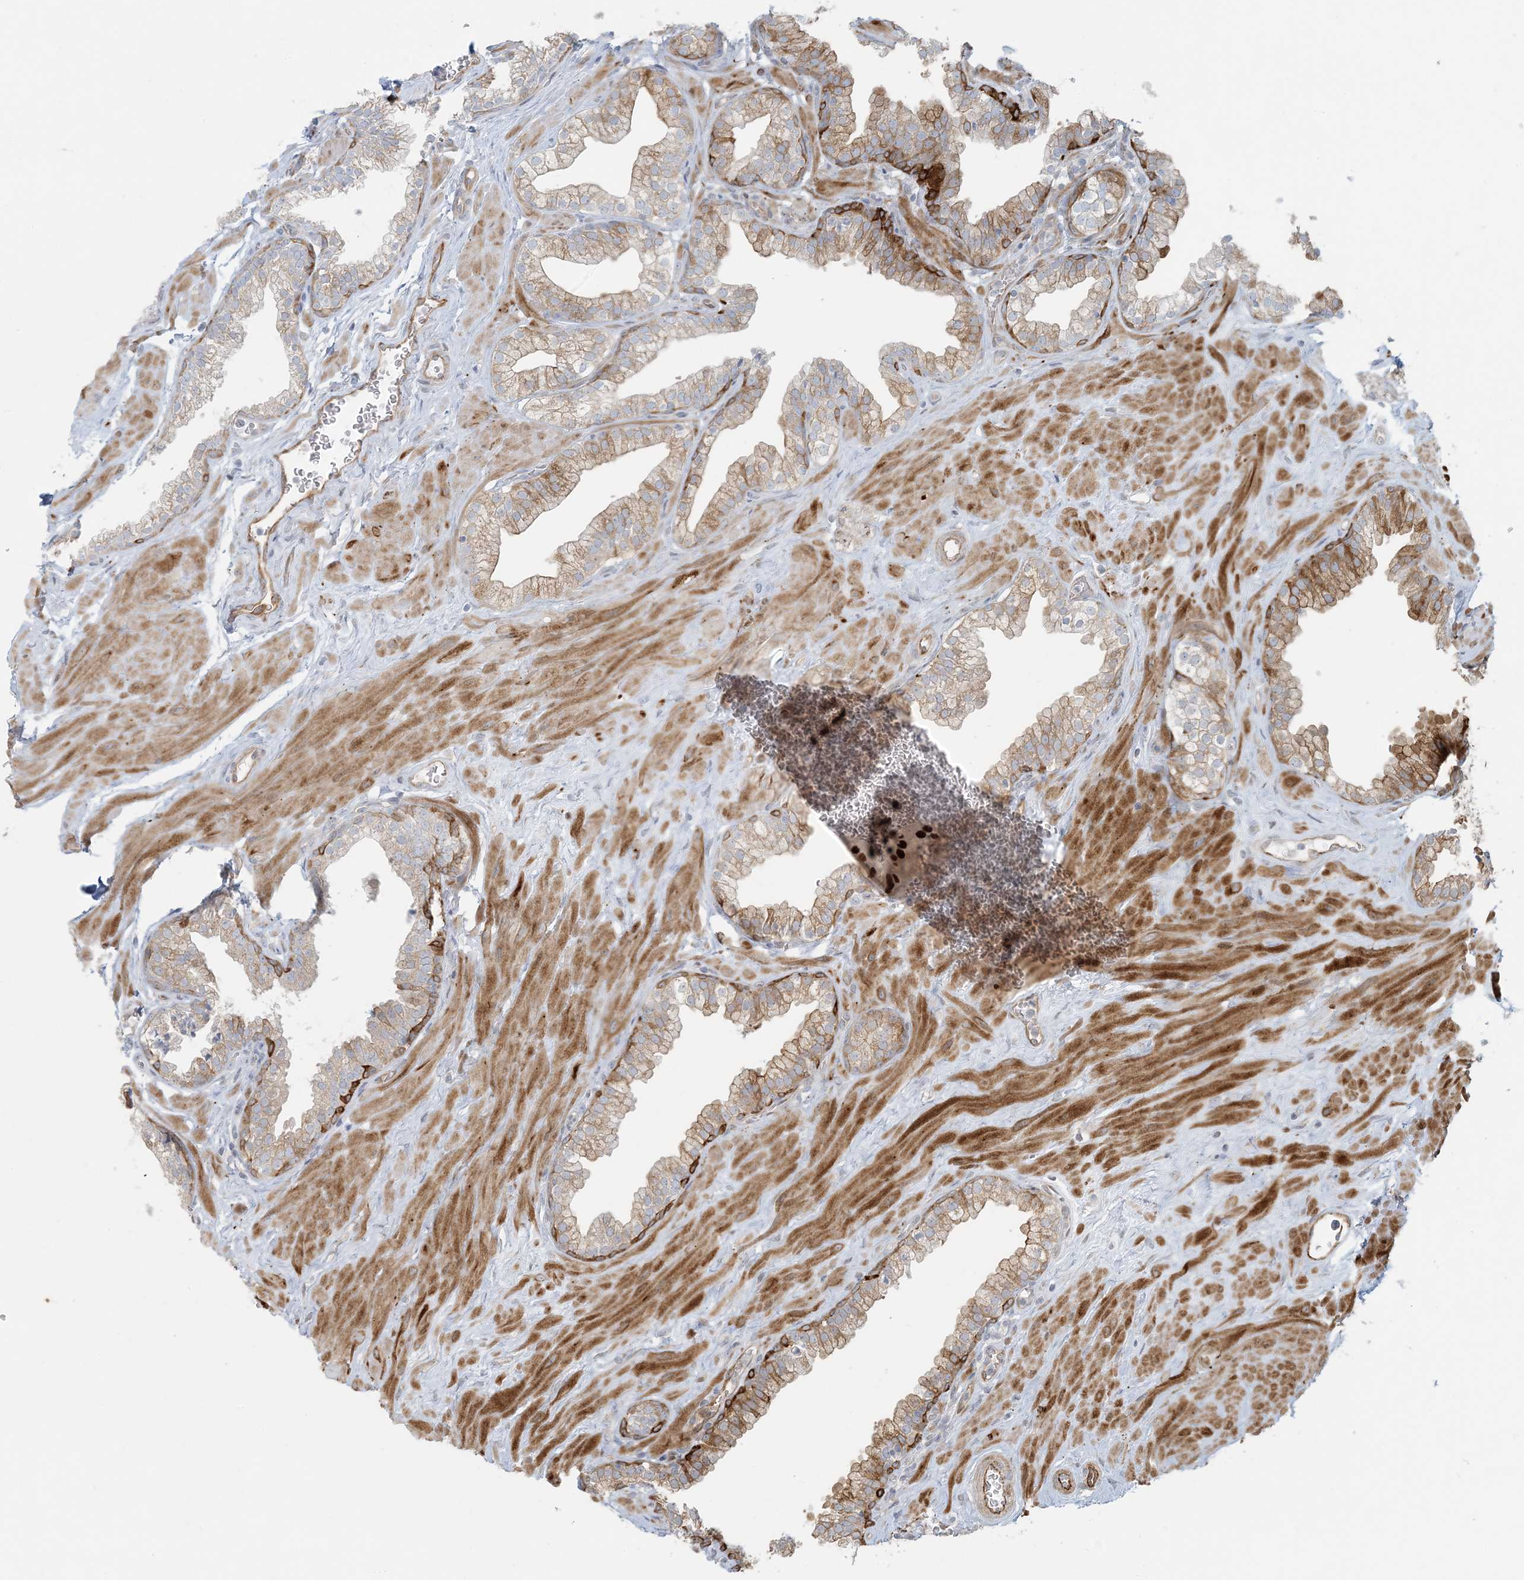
{"staining": {"intensity": "strong", "quantity": "<25%", "location": "cytoplasmic/membranous"}, "tissue": "prostate", "cell_type": "Glandular cells", "image_type": "normal", "snomed": [{"axis": "morphology", "description": "Normal tissue, NOS"}, {"axis": "morphology", "description": "Urothelial carcinoma, Low grade"}, {"axis": "topography", "description": "Urinary bladder"}, {"axis": "topography", "description": "Prostate"}], "caption": "Immunohistochemical staining of unremarkable human prostate reveals <25% levels of strong cytoplasmic/membranous protein positivity in about <25% of glandular cells.", "gene": "BCORL1", "patient": {"sex": "male", "age": 60}}